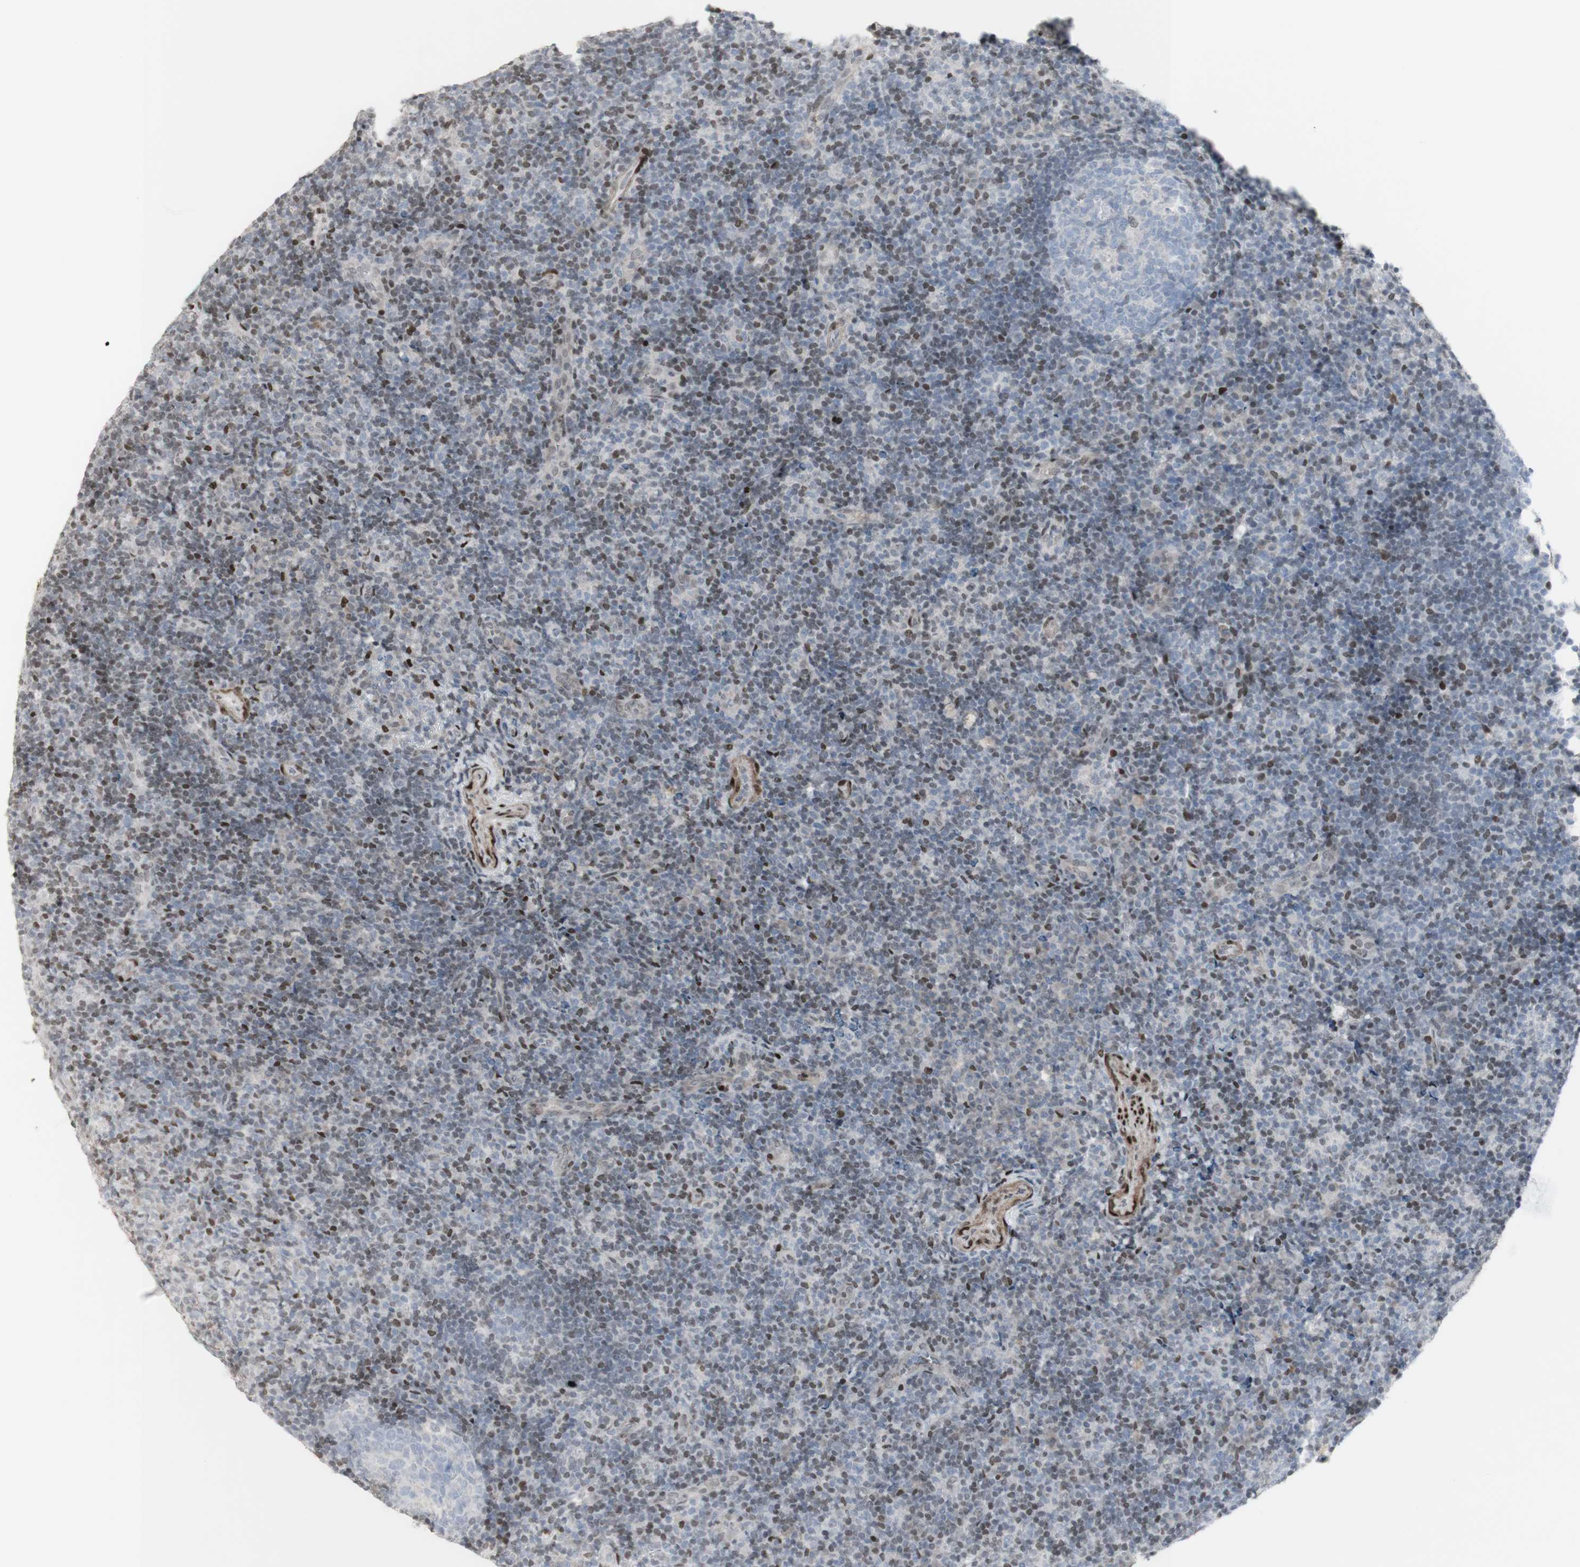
{"staining": {"intensity": "weak", "quantity": "<25%", "location": "nuclear"}, "tissue": "tonsil", "cell_type": "Germinal center cells", "image_type": "normal", "snomed": [{"axis": "morphology", "description": "Normal tissue, NOS"}, {"axis": "topography", "description": "Tonsil"}], "caption": "There is no significant expression in germinal center cells of tonsil. (DAB immunohistochemistry with hematoxylin counter stain).", "gene": "C1orf116", "patient": {"sex": "female", "age": 40}}